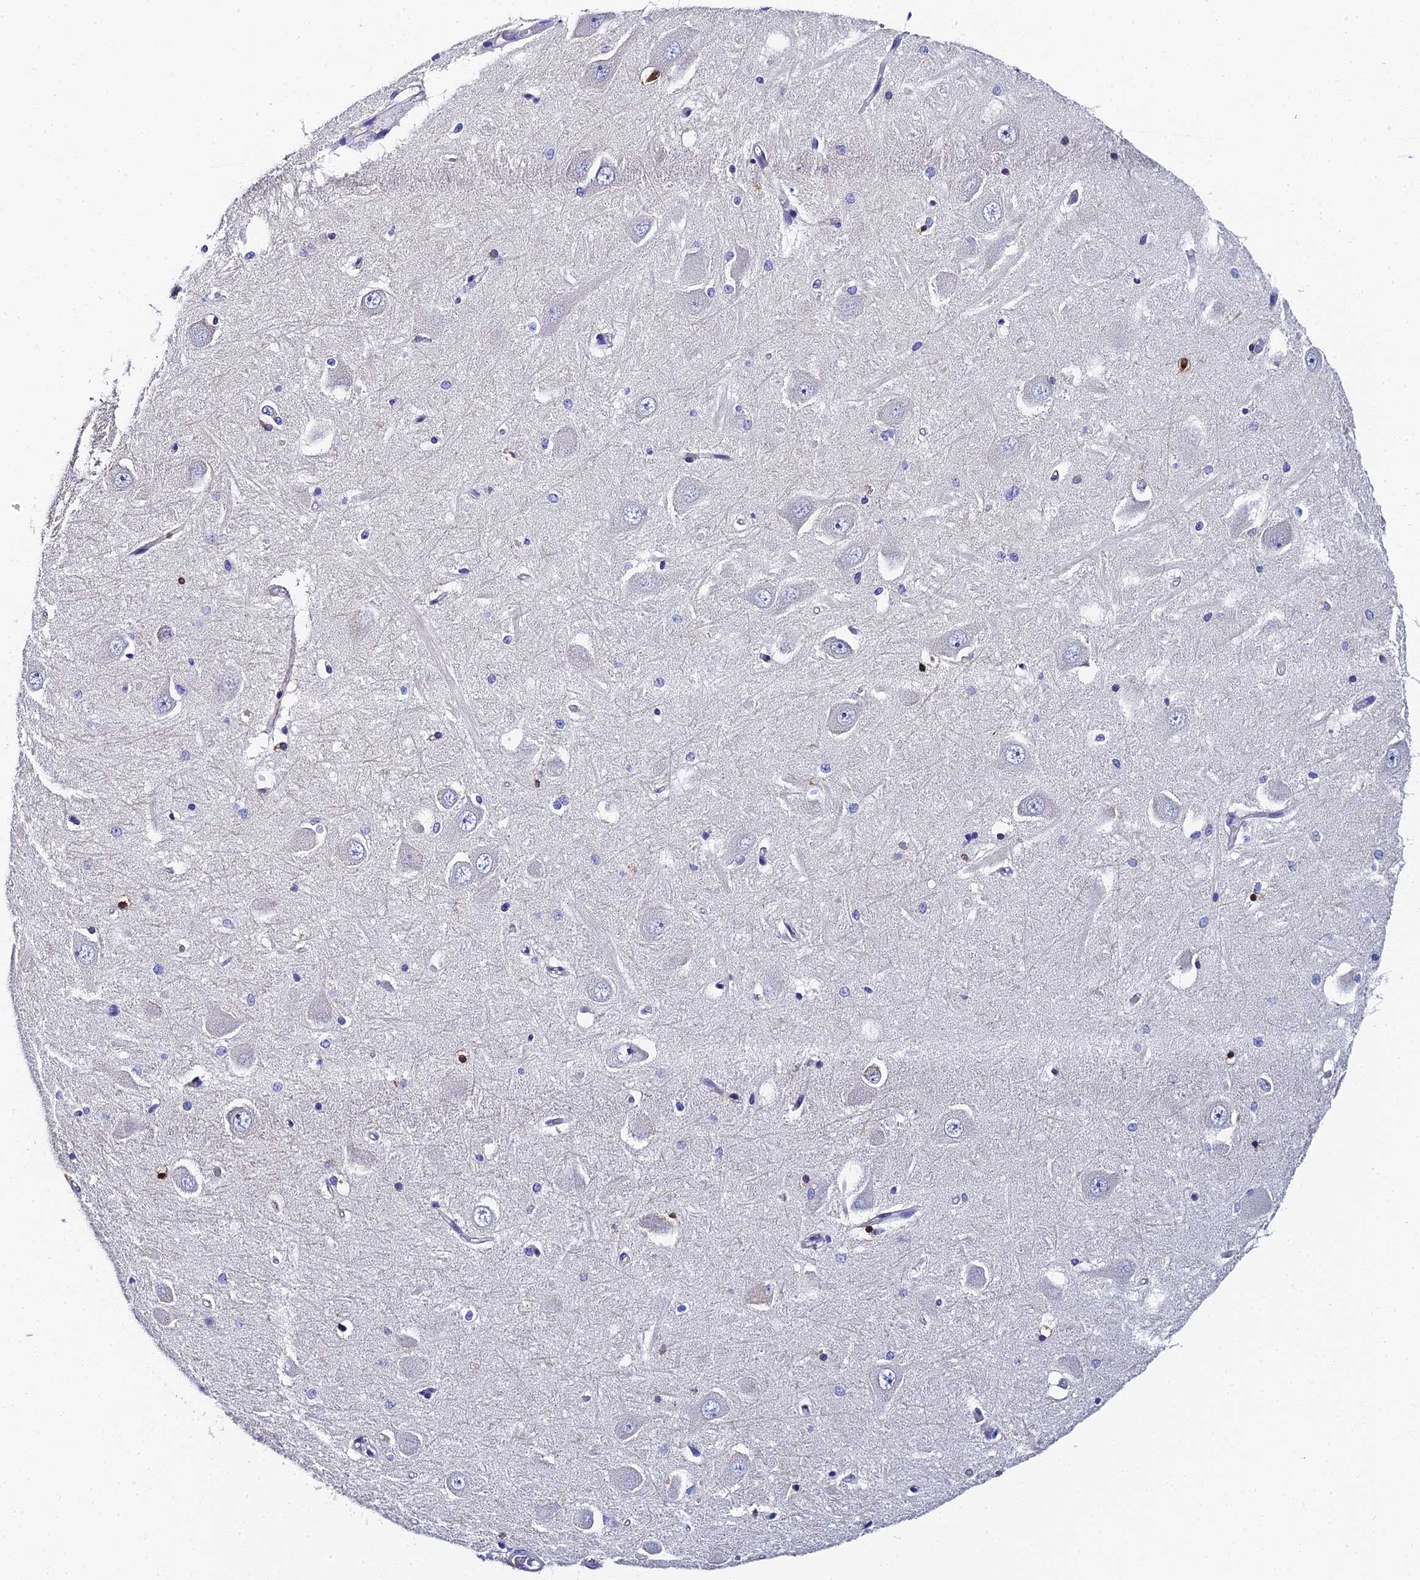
{"staining": {"intensity": "strong", "quantity": "<25%", "location": "cytoplasmic/membranous,nuclear"}, "tissue": "hippocampus", "cell_type": "Glial cells", "image_type": "normal", "snomed": [{"axis": "morphology", "description": "Normal tissue, NOS"}, {"axis": "topography", "description": "Hippocampus"}], "caption": "DAB immunohistochemical staining of benign hippocampus exhibits strong cytoplasmic/membranous,nuclear protein expression in about <25% of glial cells.", "gene": "ENSG00000268674", "patient": {"sex": "male", "age": 45}}